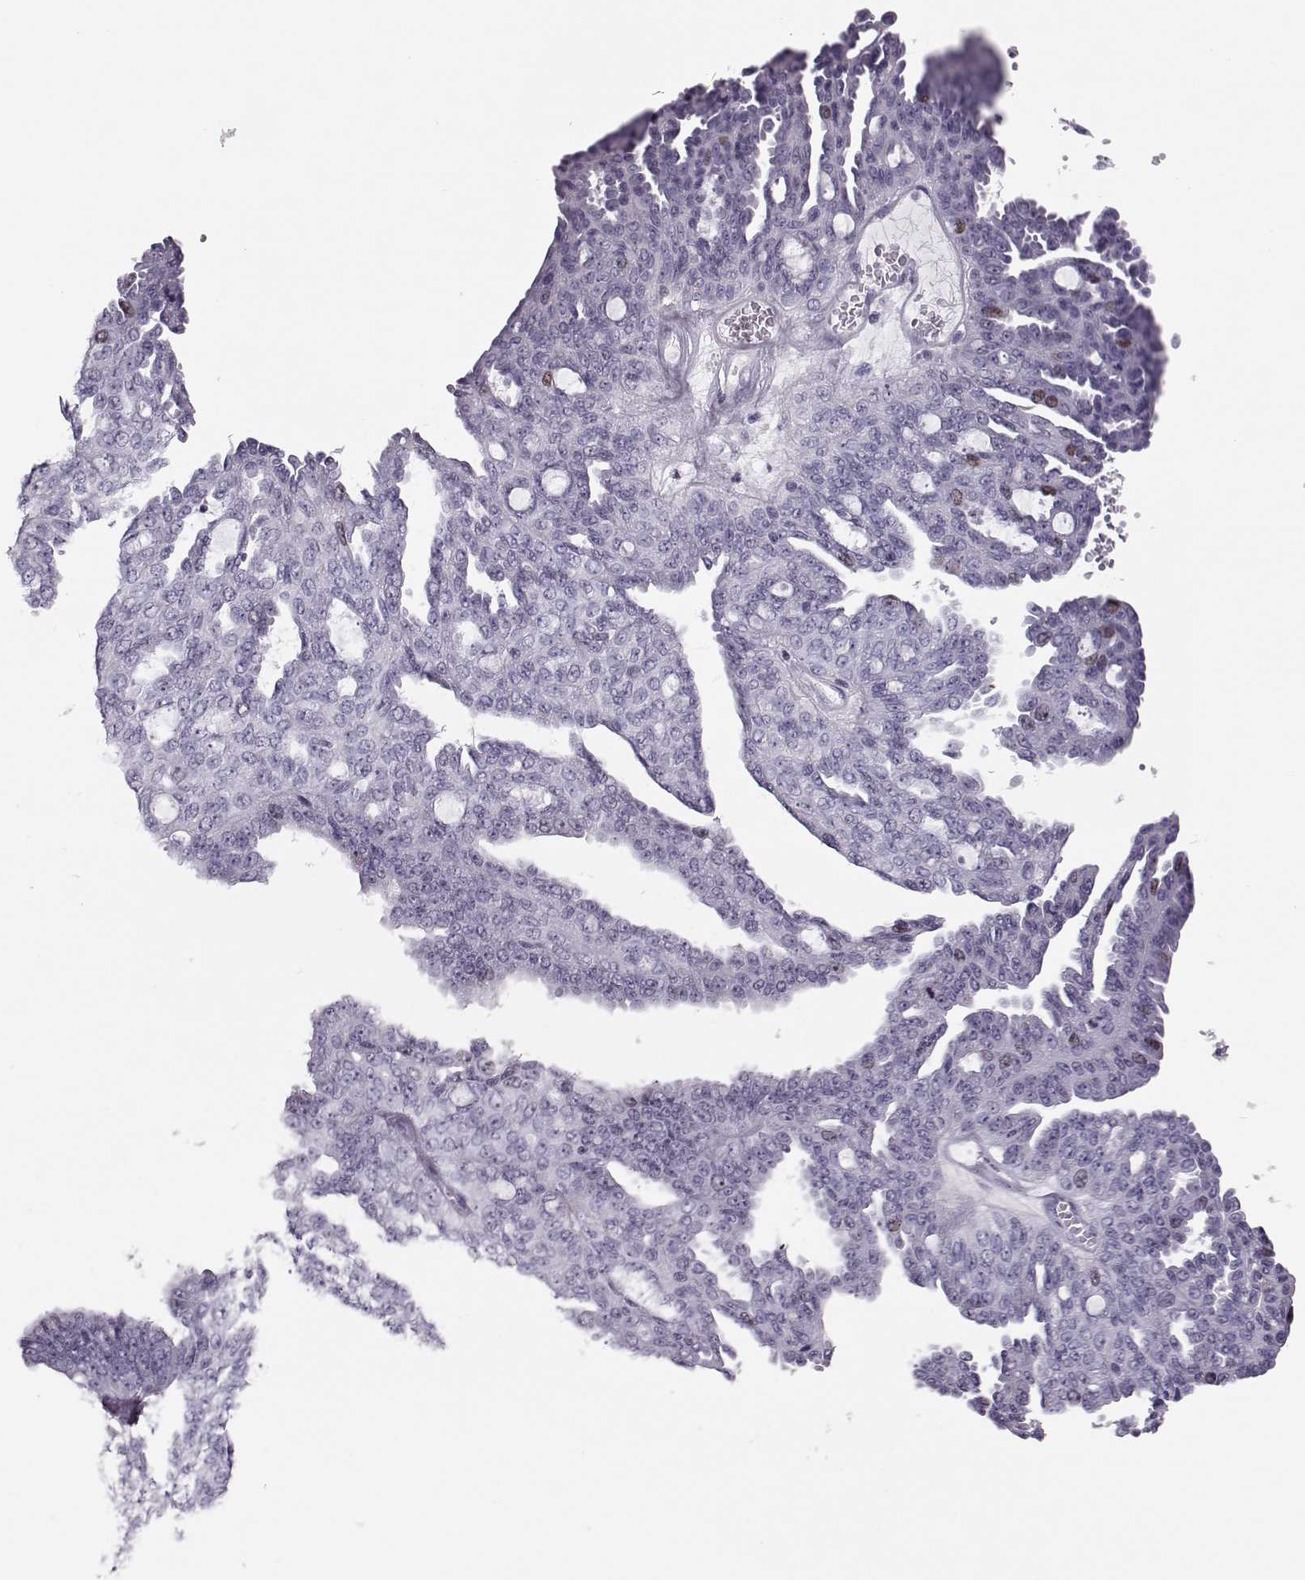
{"staining": {"intensity": "weak", "quantity": "<25%", "location": "nuclear"}, "tissue": "ovarian cancer", "cell_type": "Tumor cells", "image_type": "cancer", "snomed": [{"axis": "morphology", "description": "Cystadenocarcinoma, serous, NOS"}, {"axis": "topography", "description": "Ovary"}], "caption": "Serous cystadenocarcinoma (ovarian) was stained to show a protein in brown. There is no significant positivity in tumor cells.", "gene": "SGO1", "patient": {"sex": "female", "age": 71}}